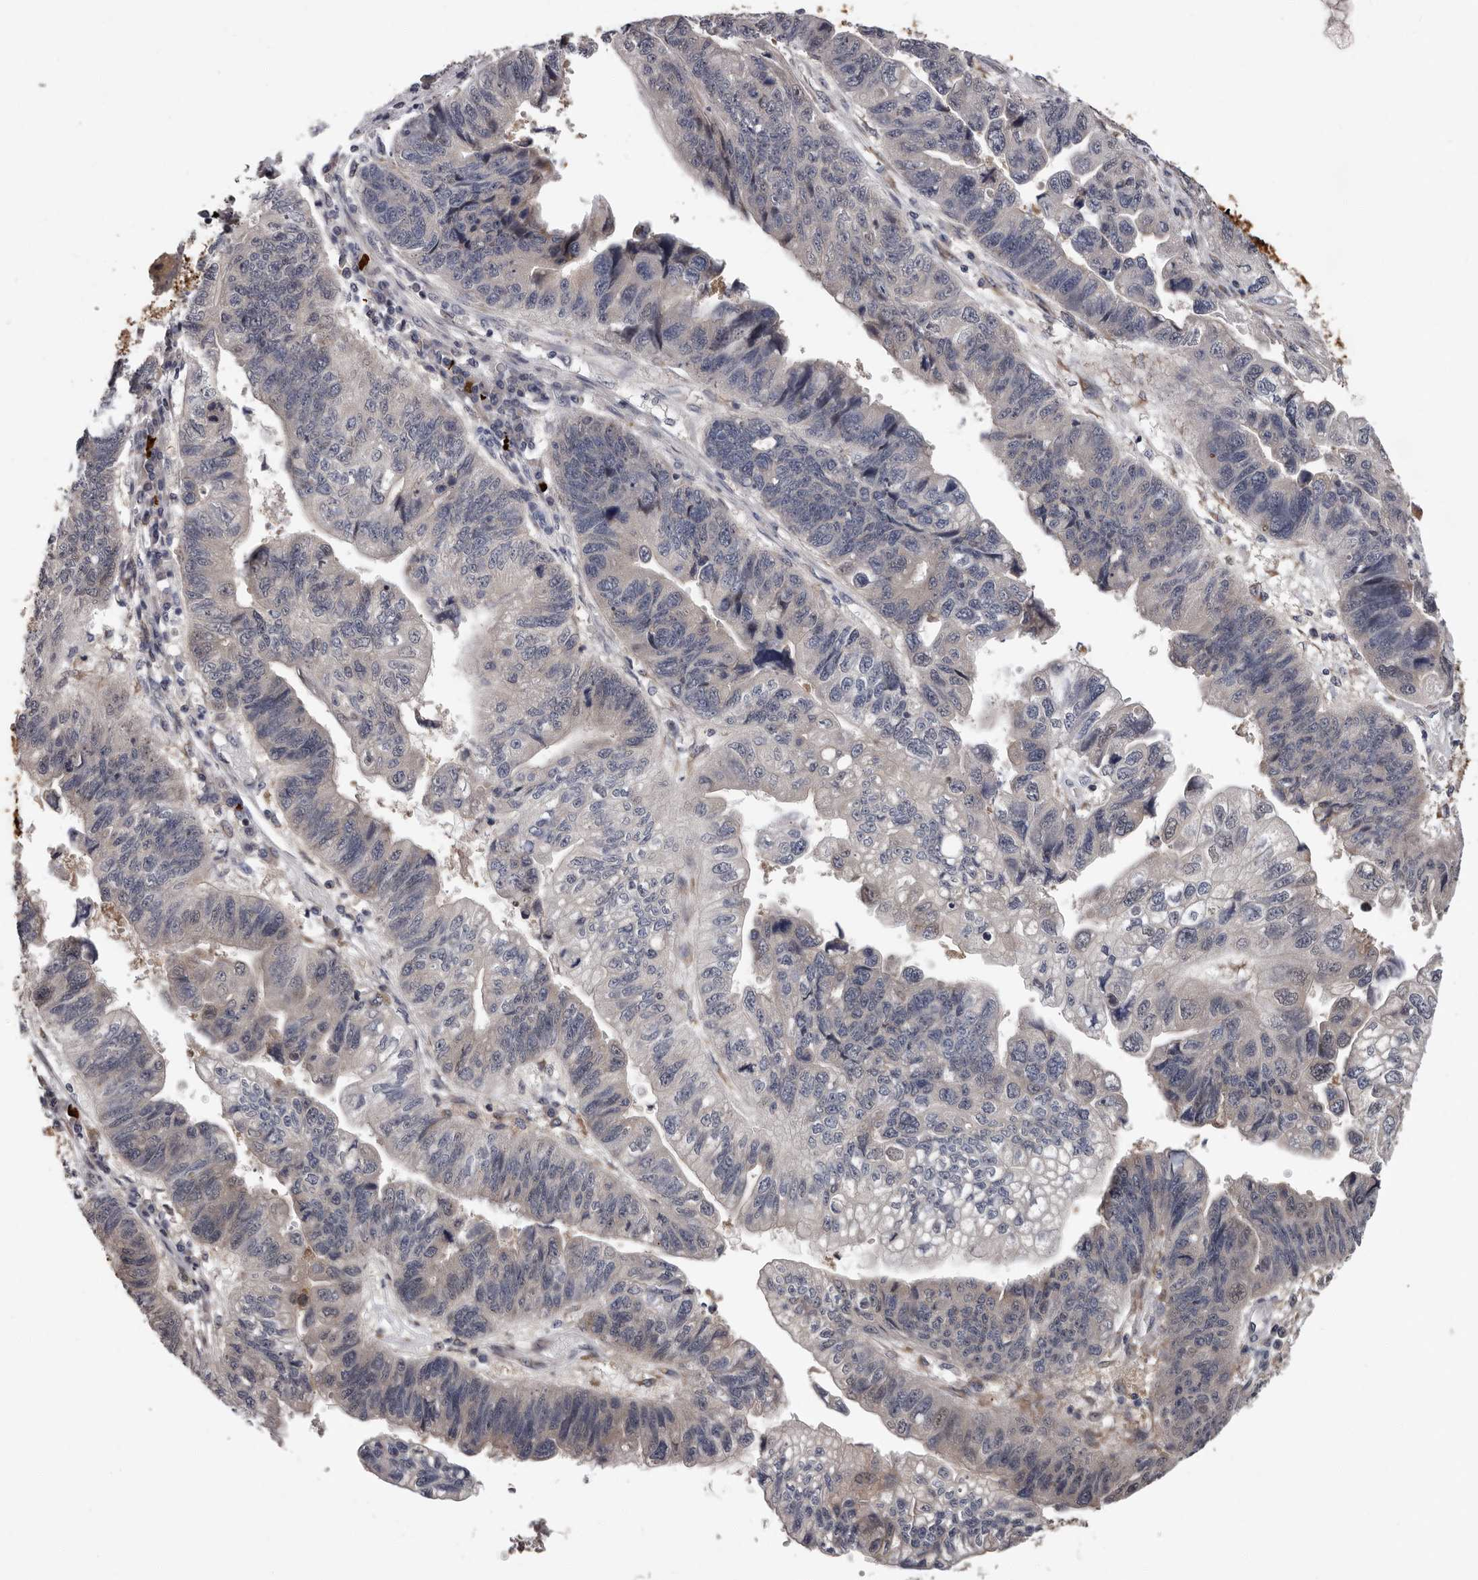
{"staining": {"intensity": "weak", "quantity": "<25%", "location": "cytoplasmic/membranous"}, "tissue": "stomach cancer", "cell_type": "Tumor cells", "image_type": "cancer", "snomed": [{"axis": "morphology", "description": "Adenocarcinoma, NOS"}, {"axis": "topography", "description": "Stomach"}], "caption": "A histopathology image of stomach cancer stained for a protein shows no brown staining in tumor cells. Brightfield microscopy of immunohistochemistry (IHC) stained with DAB (3,3'-diaminobenzidine) (brown) and hematoxylin (blue), captured at high magnification.", "gene": "MED8", "patient": {"sex": "male", "age": 59}}